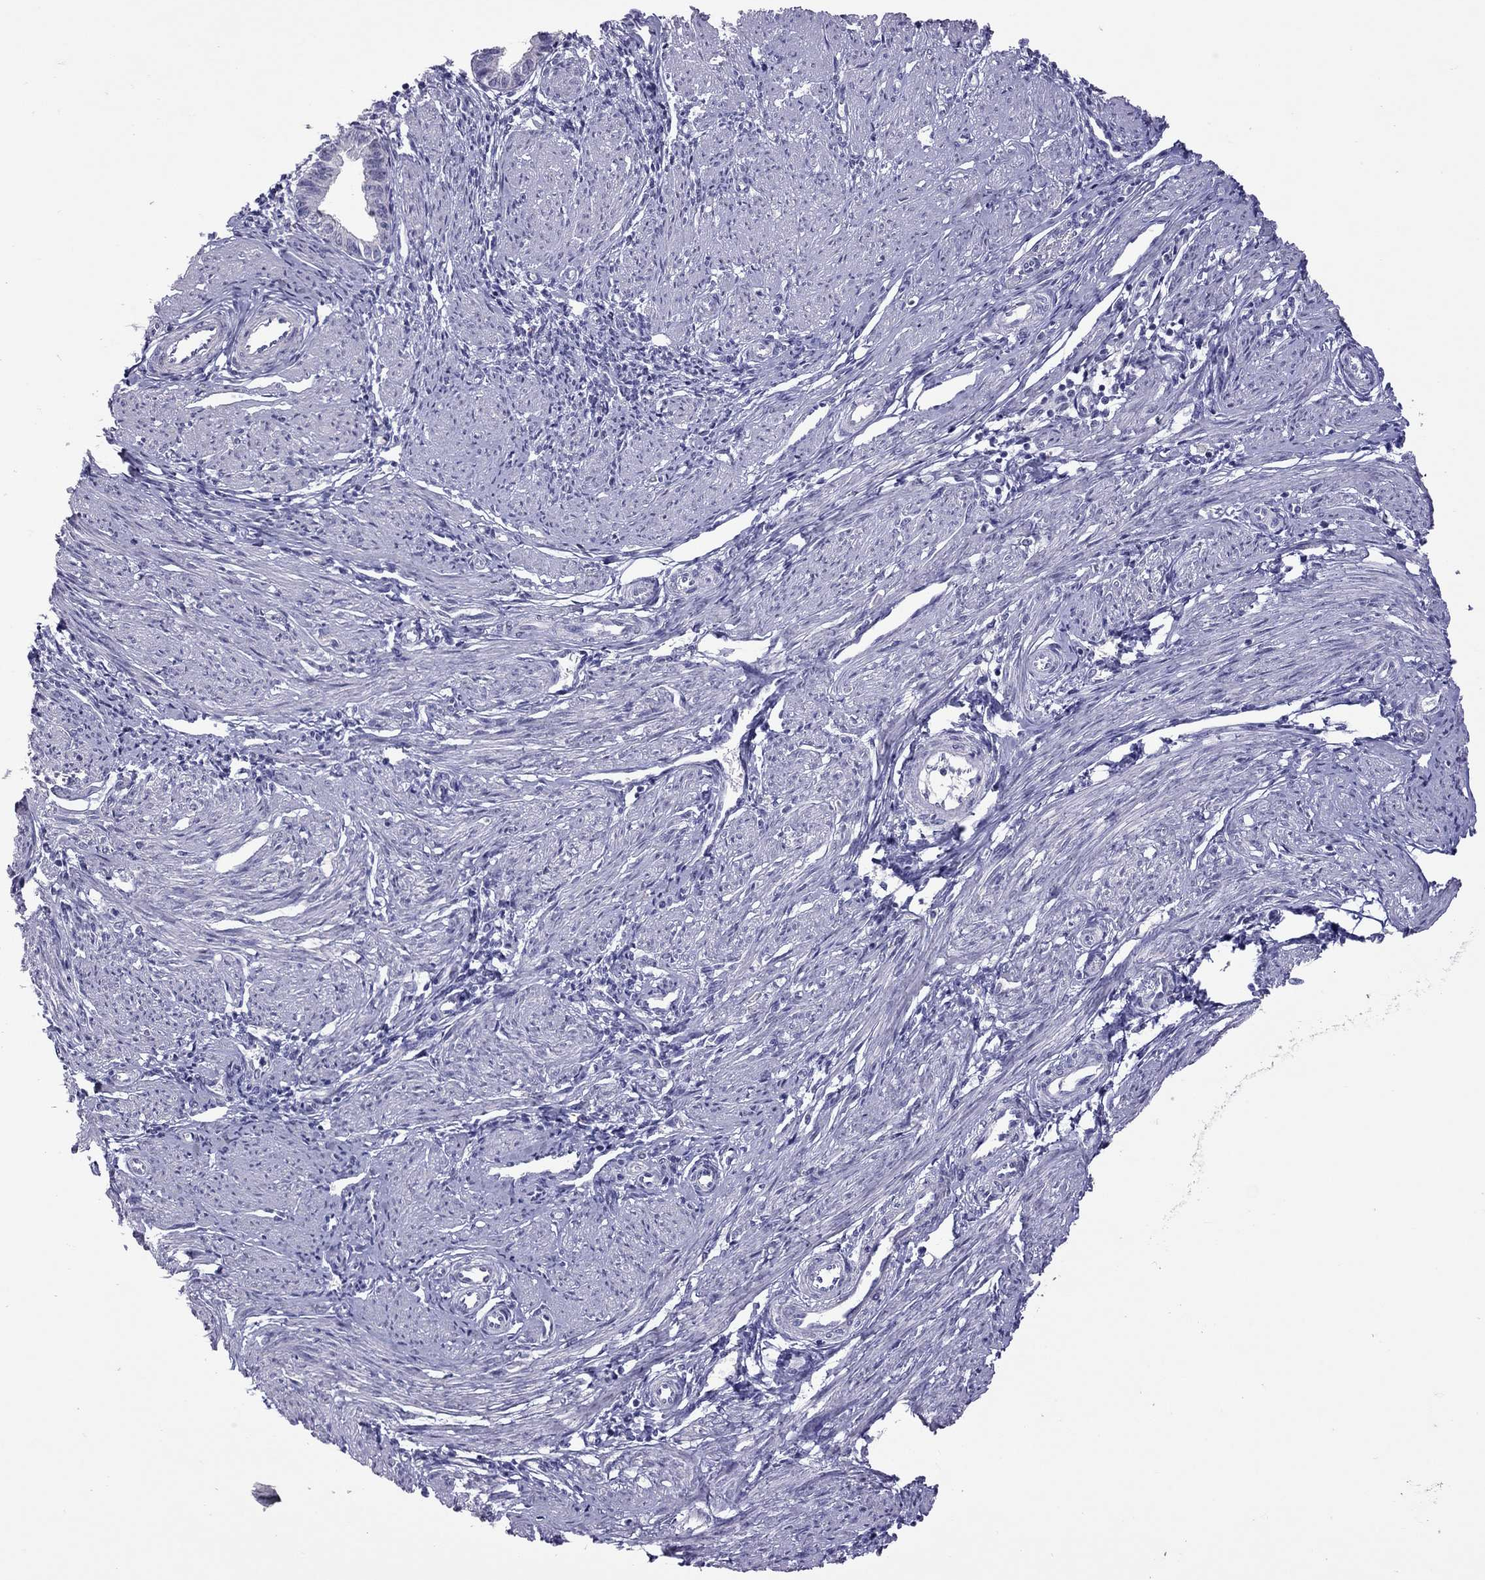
{"staining": {"intensity": "negative", "quantity": "none", "location": "none"}, "tissue": "endometrium", "cell_type": "Cells in endometrial stroma", "image_type": "normal", "snomed": [{"axis": "morphology", "description": "Normal tissue, NOS"}, {"axis": "topography", "description": "Endometrium"}], "caption": "Immunohistochemical staining of benign endometrium shows no significant positivity in cells in endometrial stroma.", "gene": "SLAMF1", "patient": {"sex": "female", "age": 37}}